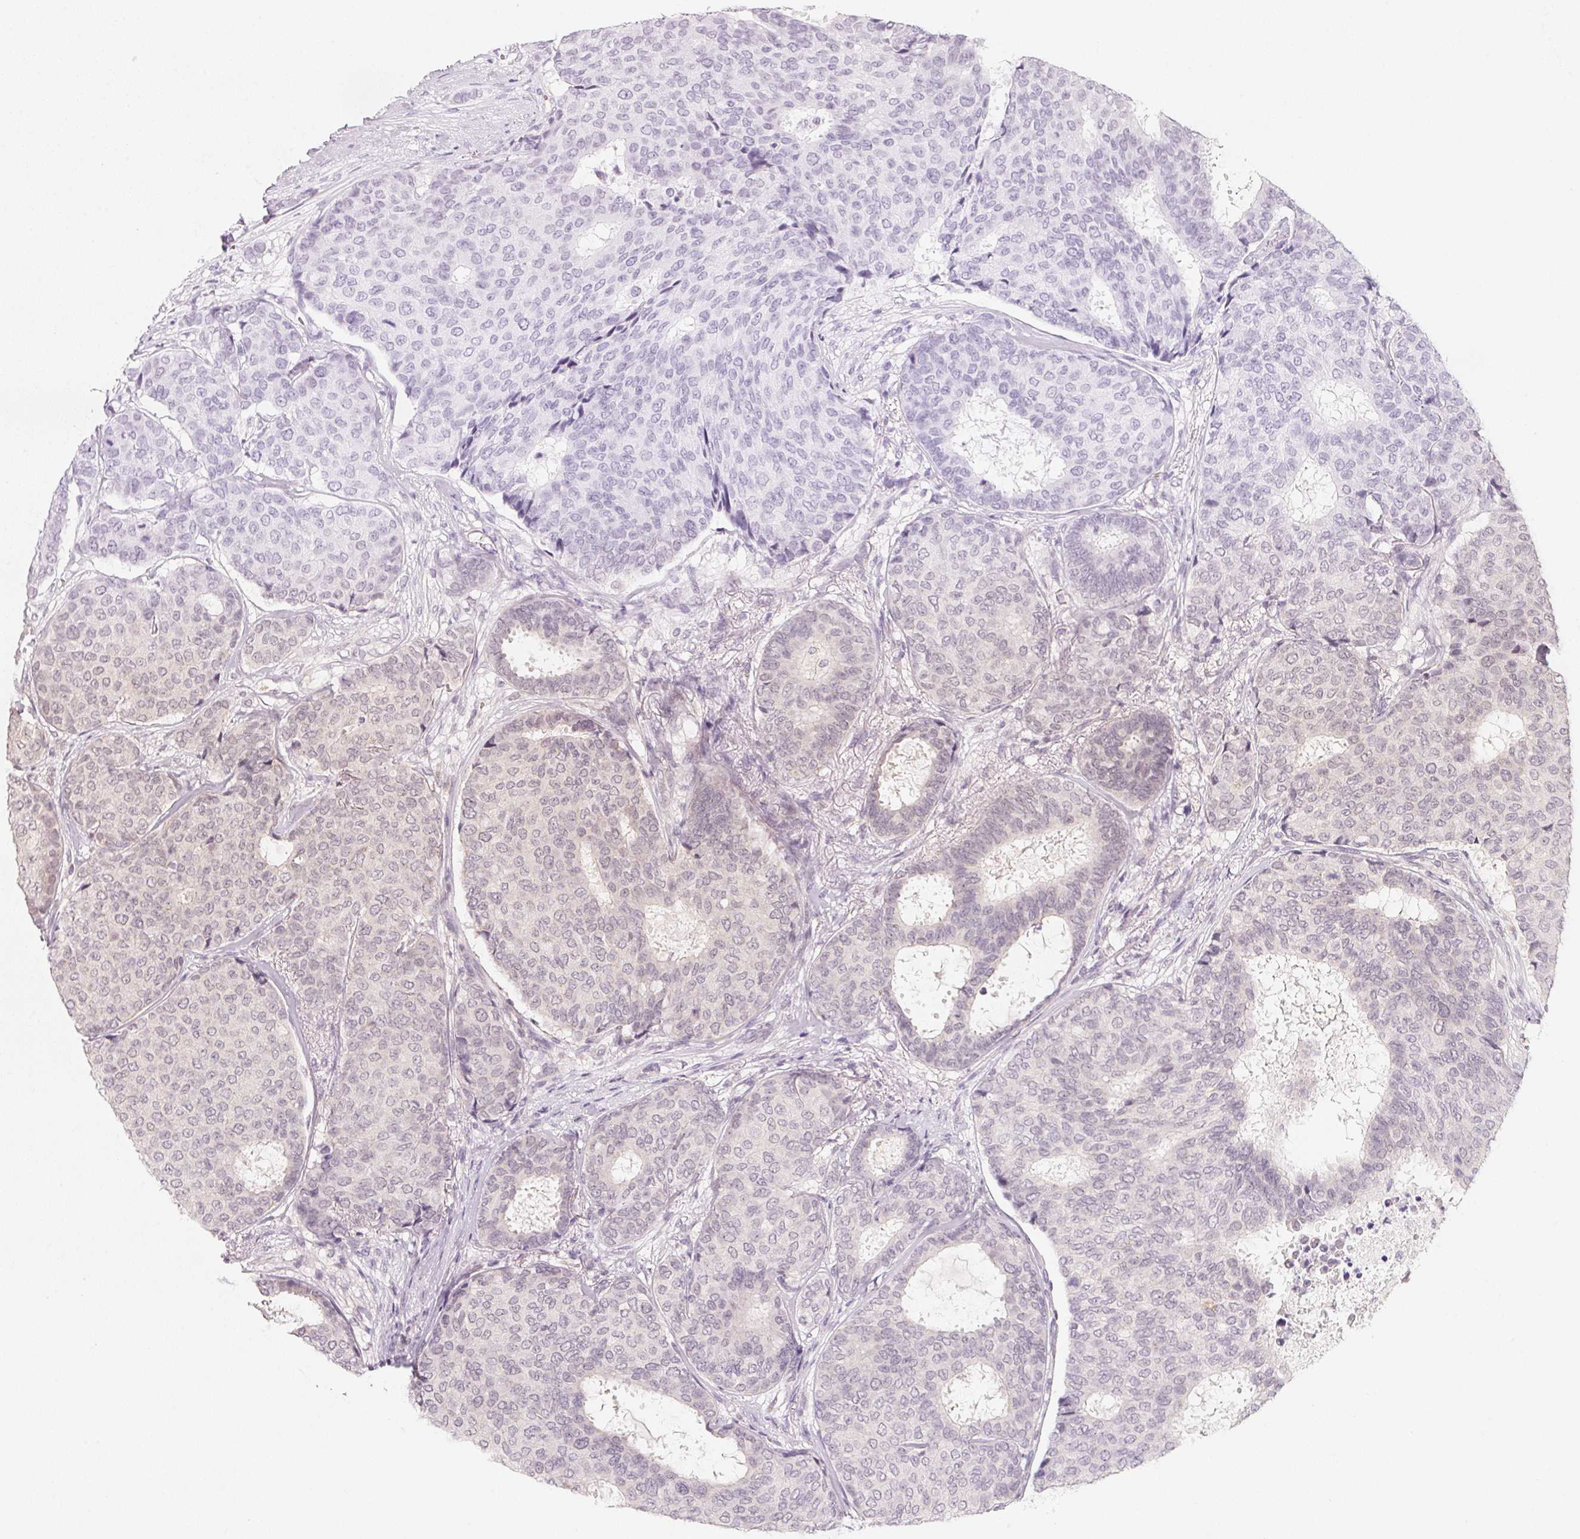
{"staining": {"intensity": "negative", "quantity": "none", "location": "none"}, "tissue": "breast cancer", "cell_type": "Tumor cells", "image_type": "cancer", "snomed": [{"axis": "morphology", "description": "Duct carcinoma"}, {"axis": "topography", "description": "Breast"}], "caption": "Breast cancer (intraductal carcinoma) was stained to show a protein in brown. There is no significant expression in tumor cells. The staining is performed using DAB brown chromogen with nuclei counter-stained in using hematoxylin.", "gene": "ANKRD31", "patient": {"sex": "female", "age": 75}}